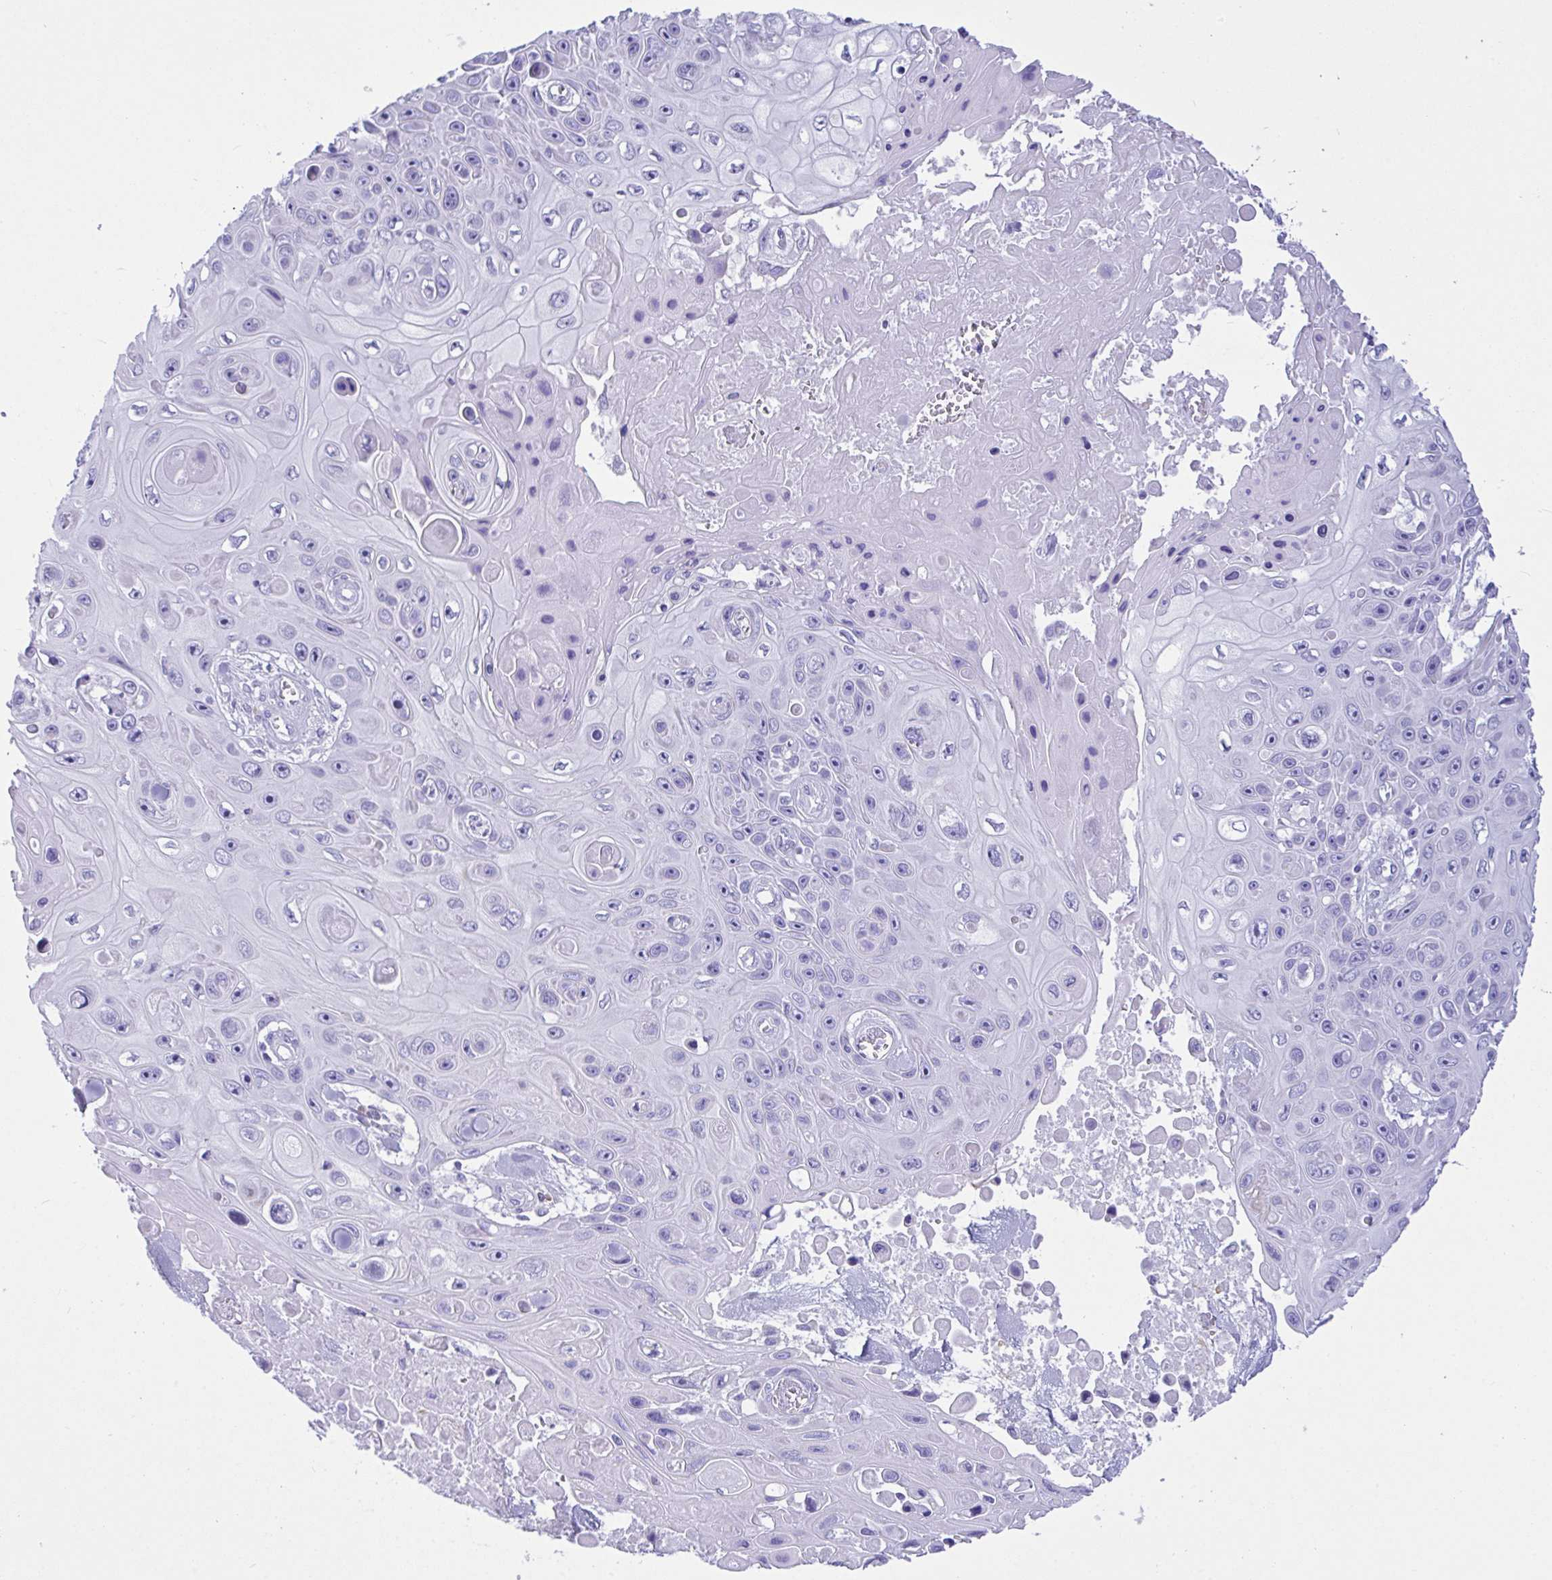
{"staining": {"intensity": "negative", "quantity": "none", "location": "none"}, "tissue": "skin cancer", "cell_type": "Tumor cells", "image_type": "cancer", "snomed": [{"axis": "morphology", "description": "Squamous cell carcinoma, NOS"}, {"axis": "topography", "description": "Skin"}], "caption": "A histopathology image of squamous cell carcinoma (skin) stained for a protein demonstrates no brown staining in tumor cells.", "gene": "BEST4", "patient": {"sex": "male", "age": 82}}